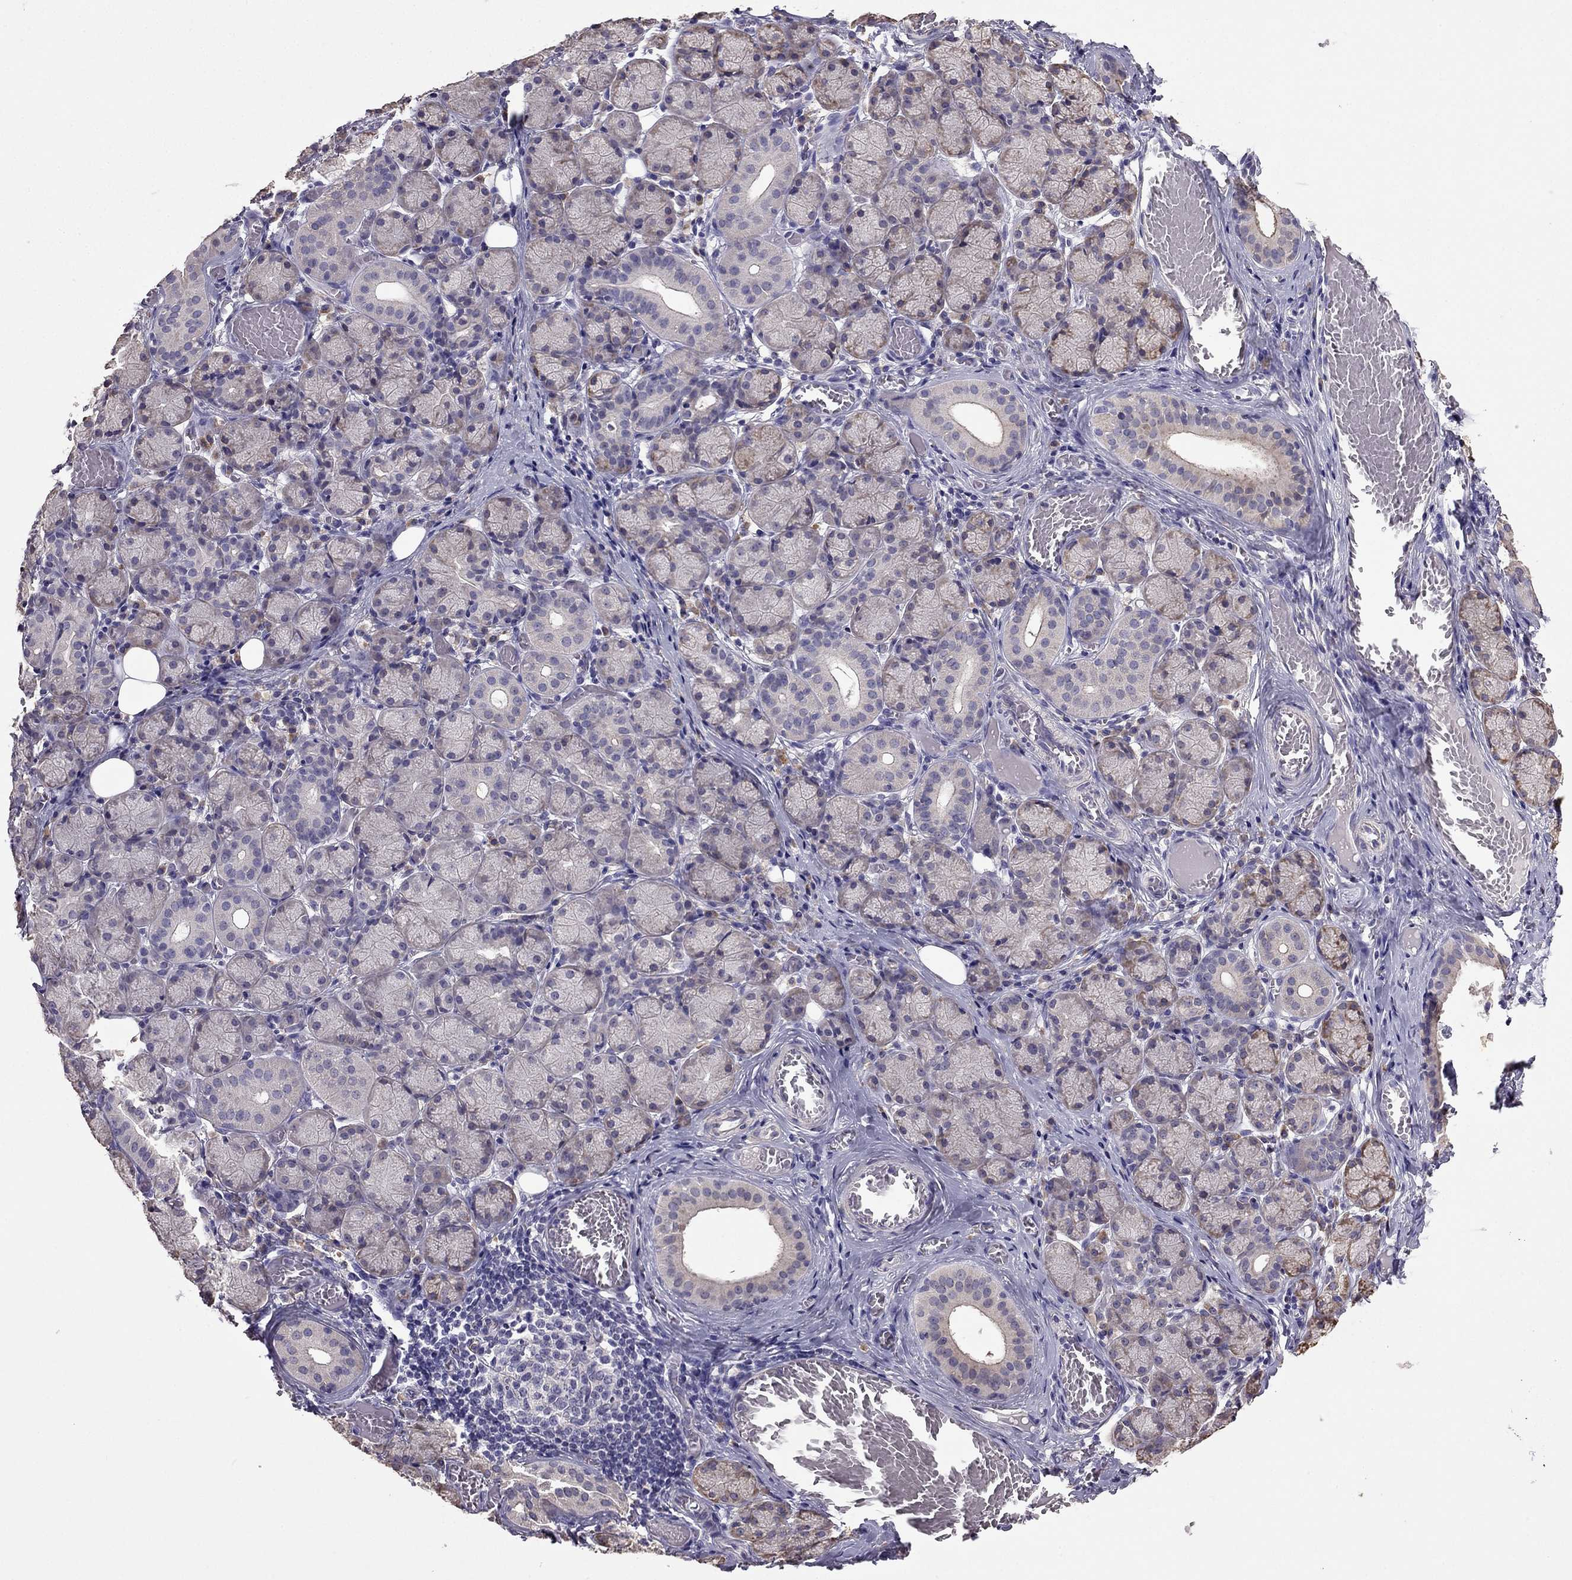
{"staining": {"intensity": "weak", "quantity": "<25%", "location": "cytoplasmic/membranous"}, "tissue": "salivary gland", "cell_type": "Glandular cells", "image_type": "normal", "snomed": [{"axis": "morphology", "description": "Normal tissue, NOS"}, {"axis": "topography", "description": "Salivary gland"}, {"axis": "topography", "description": "Peripheral nerve tissue"}], "caption": "Protein analysis of benign salivary gland demonstrates no significant expression in glandular cells. (DAB immunohistochemistry, high magnification).", "gene": "CDH9", "patient": {"sex": "female", "age": 24}}